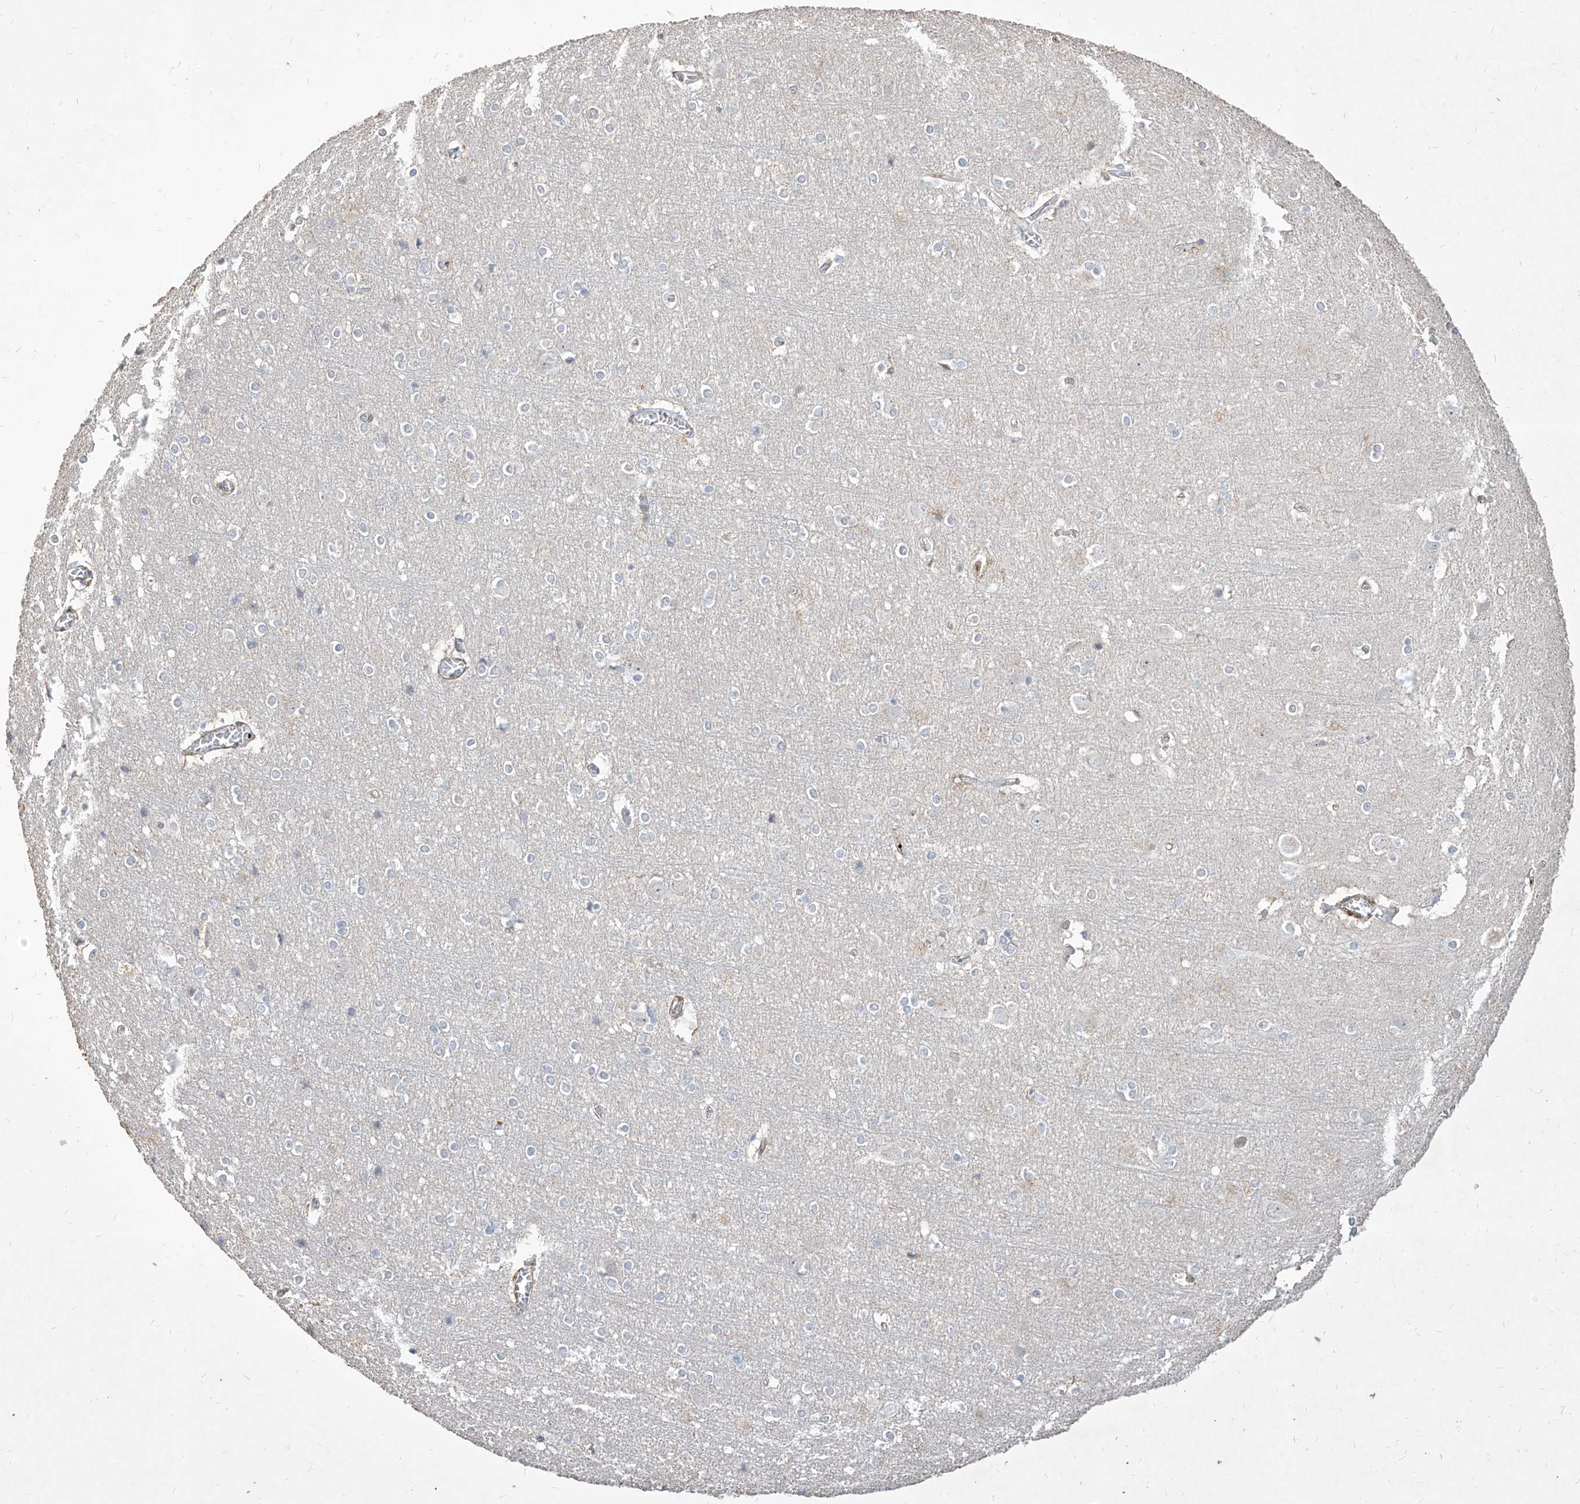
{"staining": {"intensity": "negative", "quantity": "none", "location": "none"}, "tissue": "cerebral cortex", "cell_type": "Endothelial cells", "image_type": "normal", "snomed": [{"axis": "morphology", "description": "Normal tissue, NOS"}, {"axis": "topography", "description": "Cerebral cortex"}], "caption": "Histopathology image shows no protein positivity in endothelial cells of benign cerebral cortex.", "gene": "FAM83B", "patient": {"sex": "male", "age": 54}}